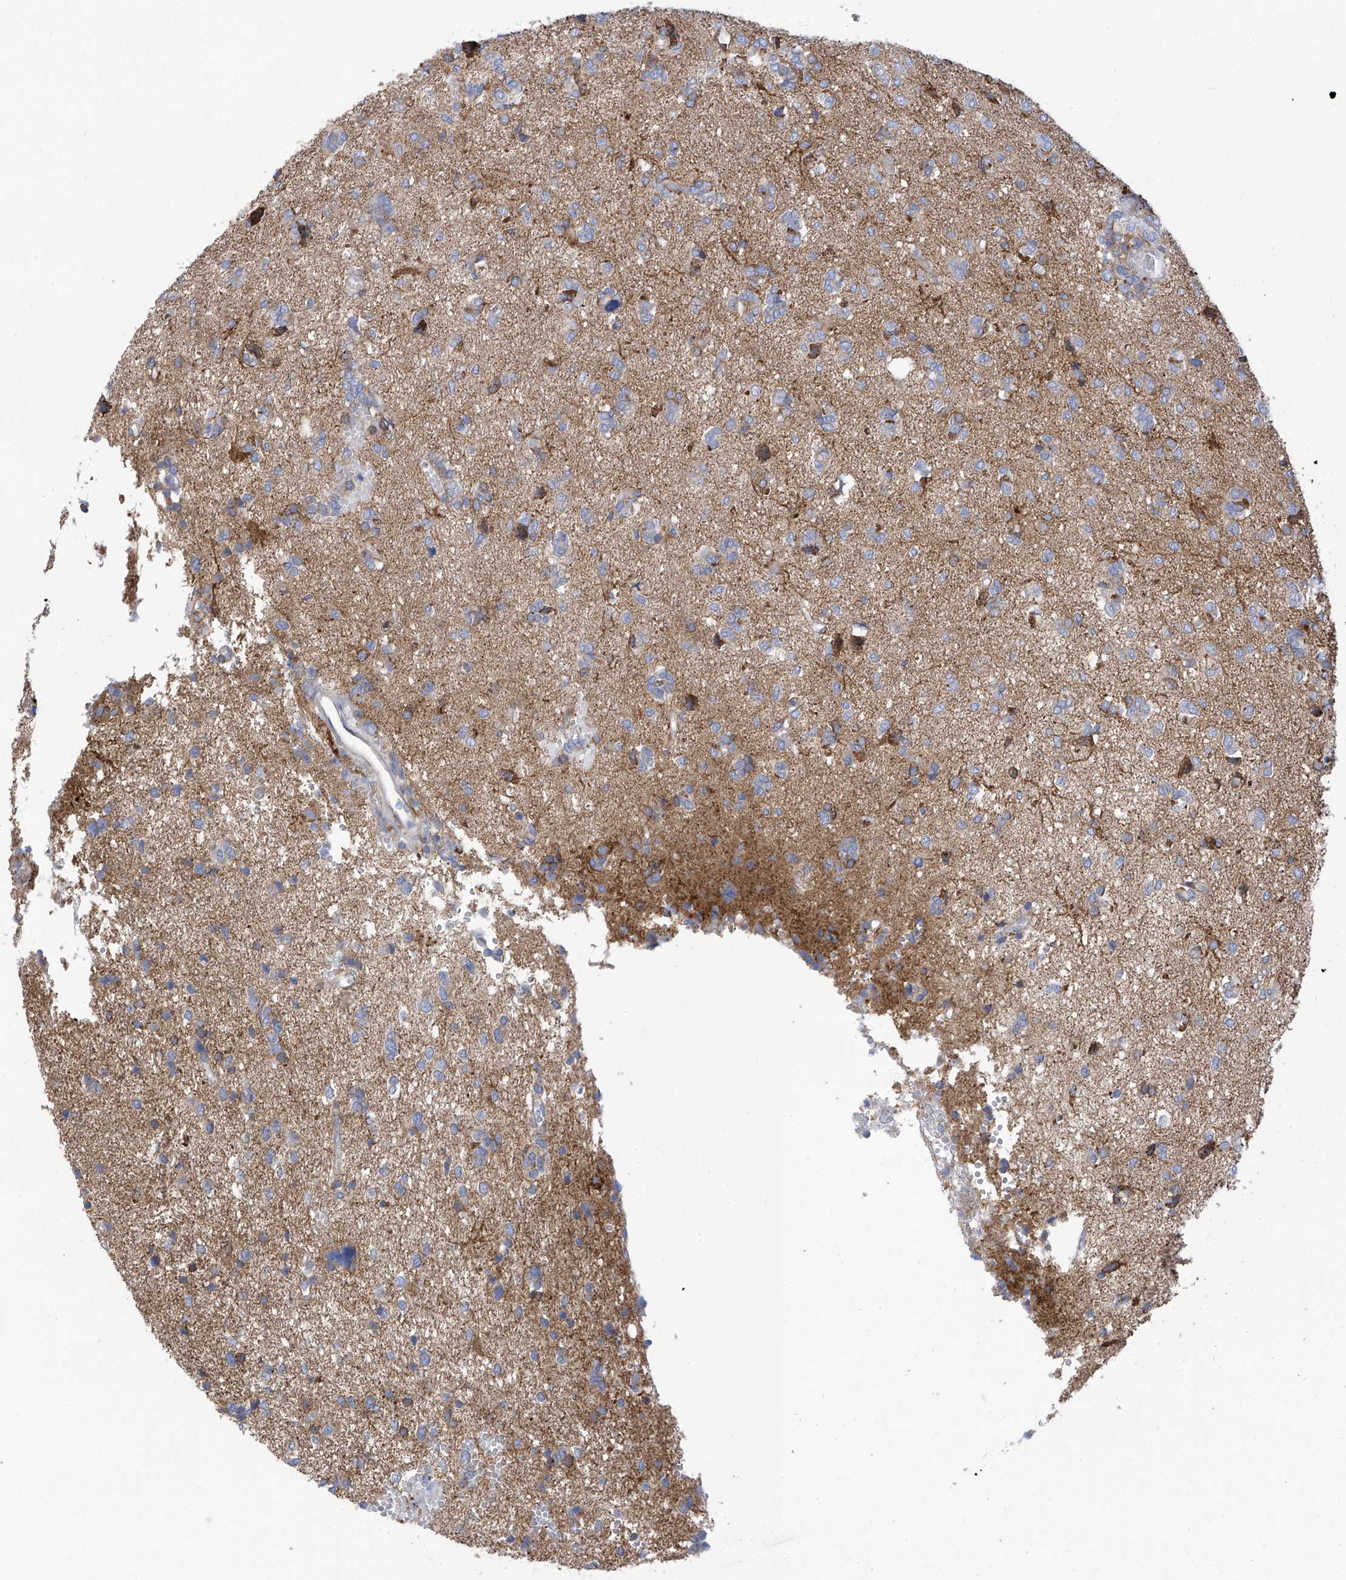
{"staining": {"intensity": "weak", "quantity": "<25%", "location": "cytoplasmic/membranous"}, "tissue": "glioma", "cell_type": "Tumor cells", "image_type": "cancer", "snomed": [{"axis": "morphology", "description": "Glioma, malignant, High grade"}, {"axis": "topography", "description": "Brain"}], "caption": "High power microscopy photomicrograph of an immunohistochemistry (IHC) micrograph of malignant glioma (high-grade), revealing no significant staining in tumor cells. (Stains: DAB immunohistochemistry with hematoxylin counter stain, Microscopy: brightfield microscopy at high magnification).", "gene": "P2RX7", "patient": {"sex": "female", "age": 59}}